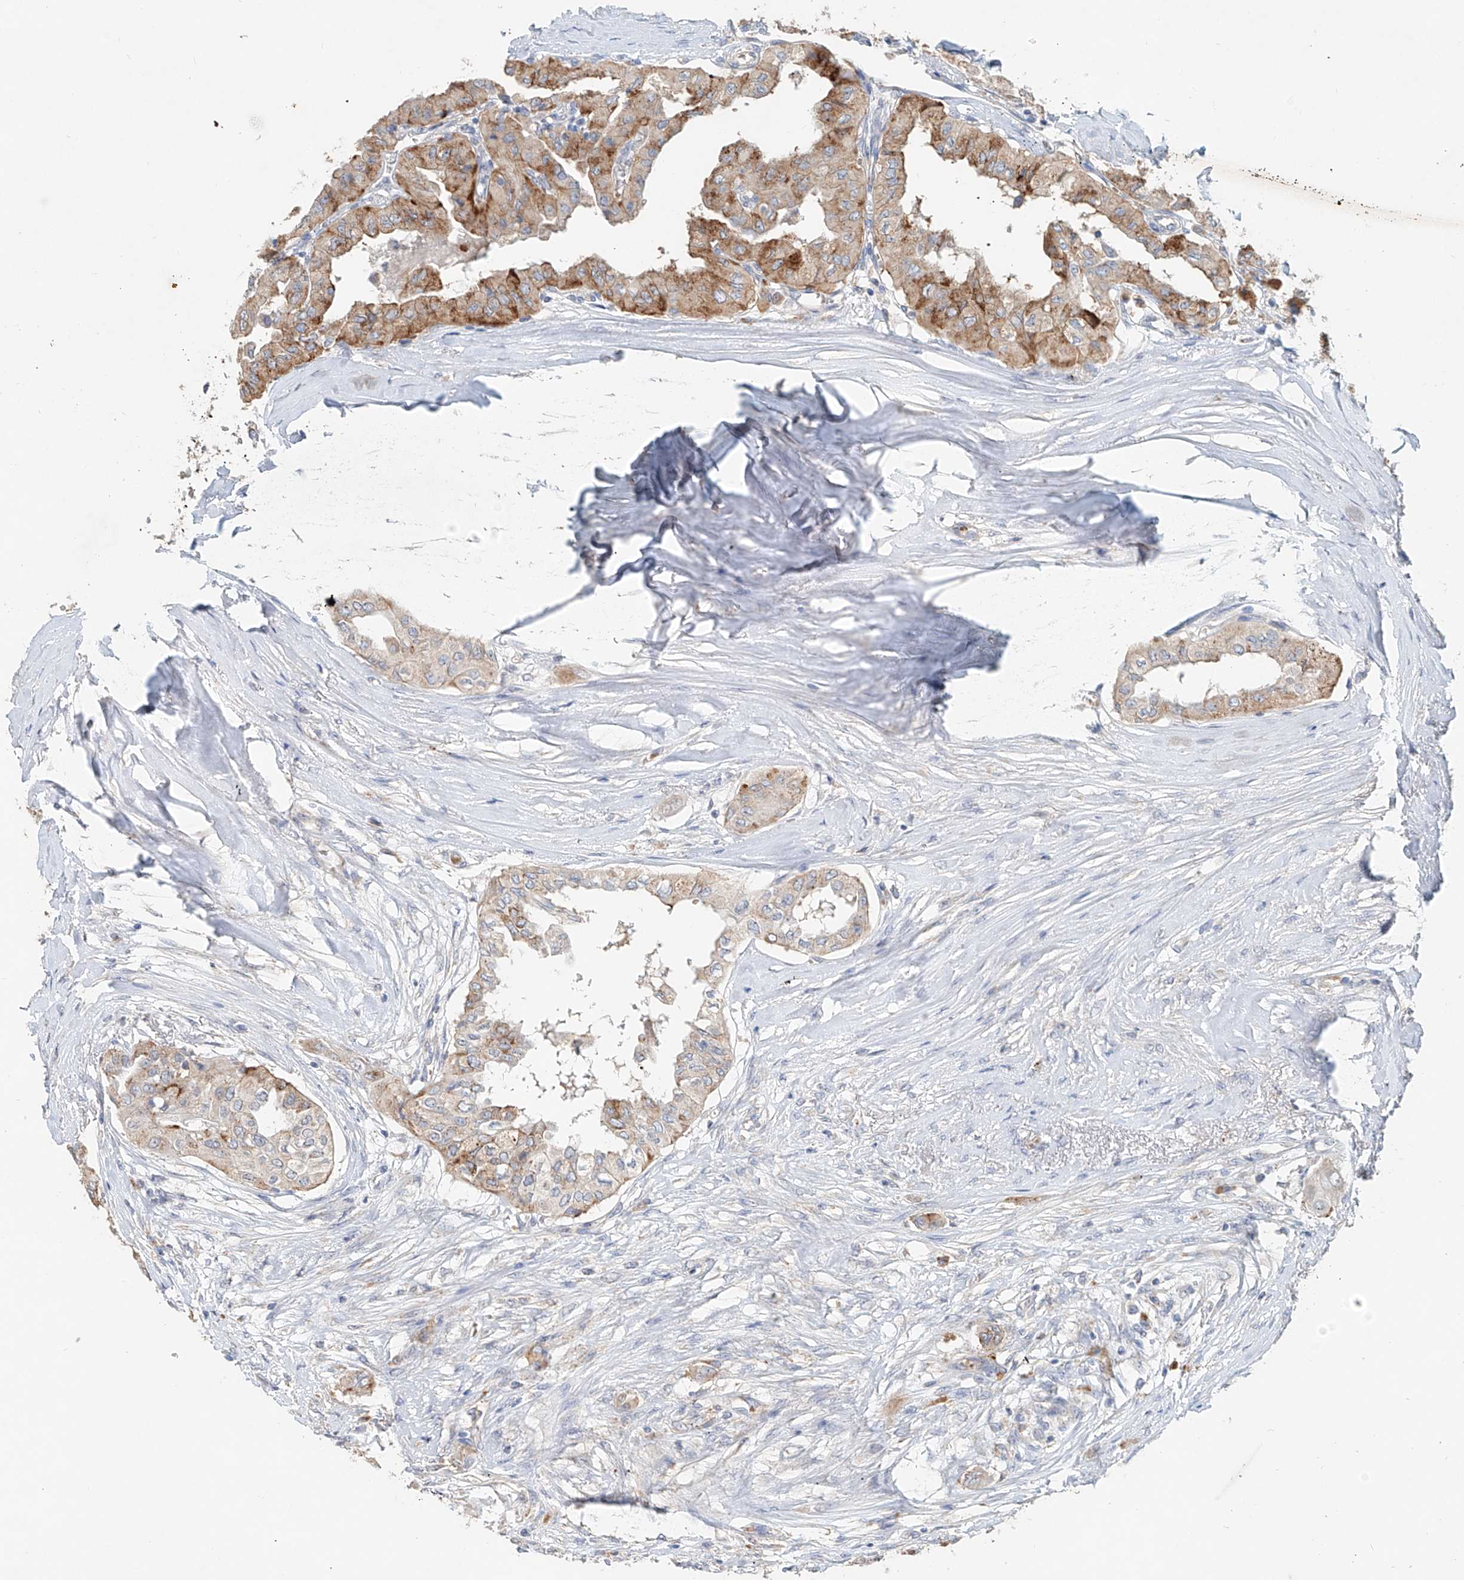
{"staining": {"intensity": "moderate", "quantity": ">75%", "location": "cytoplasmic/membranous"}, "tissue": "thyroid cancer", "cell_type": "Tumor cells", "image_type": "cancer", "snomed": [{"axis": "morphology", "description": "Papillary adenocarcinoma, NOS"}, {"axis": "topography", "description": "Thyroid gland"}], "caption": "Papillary adenocarcinoma (thyroid) tissue reveals moderate cytoplasmic/membranous positivity in about >75% of tumor cells", "gene": "TRIM47", "patient": {"sex": "female", "age": 59}}